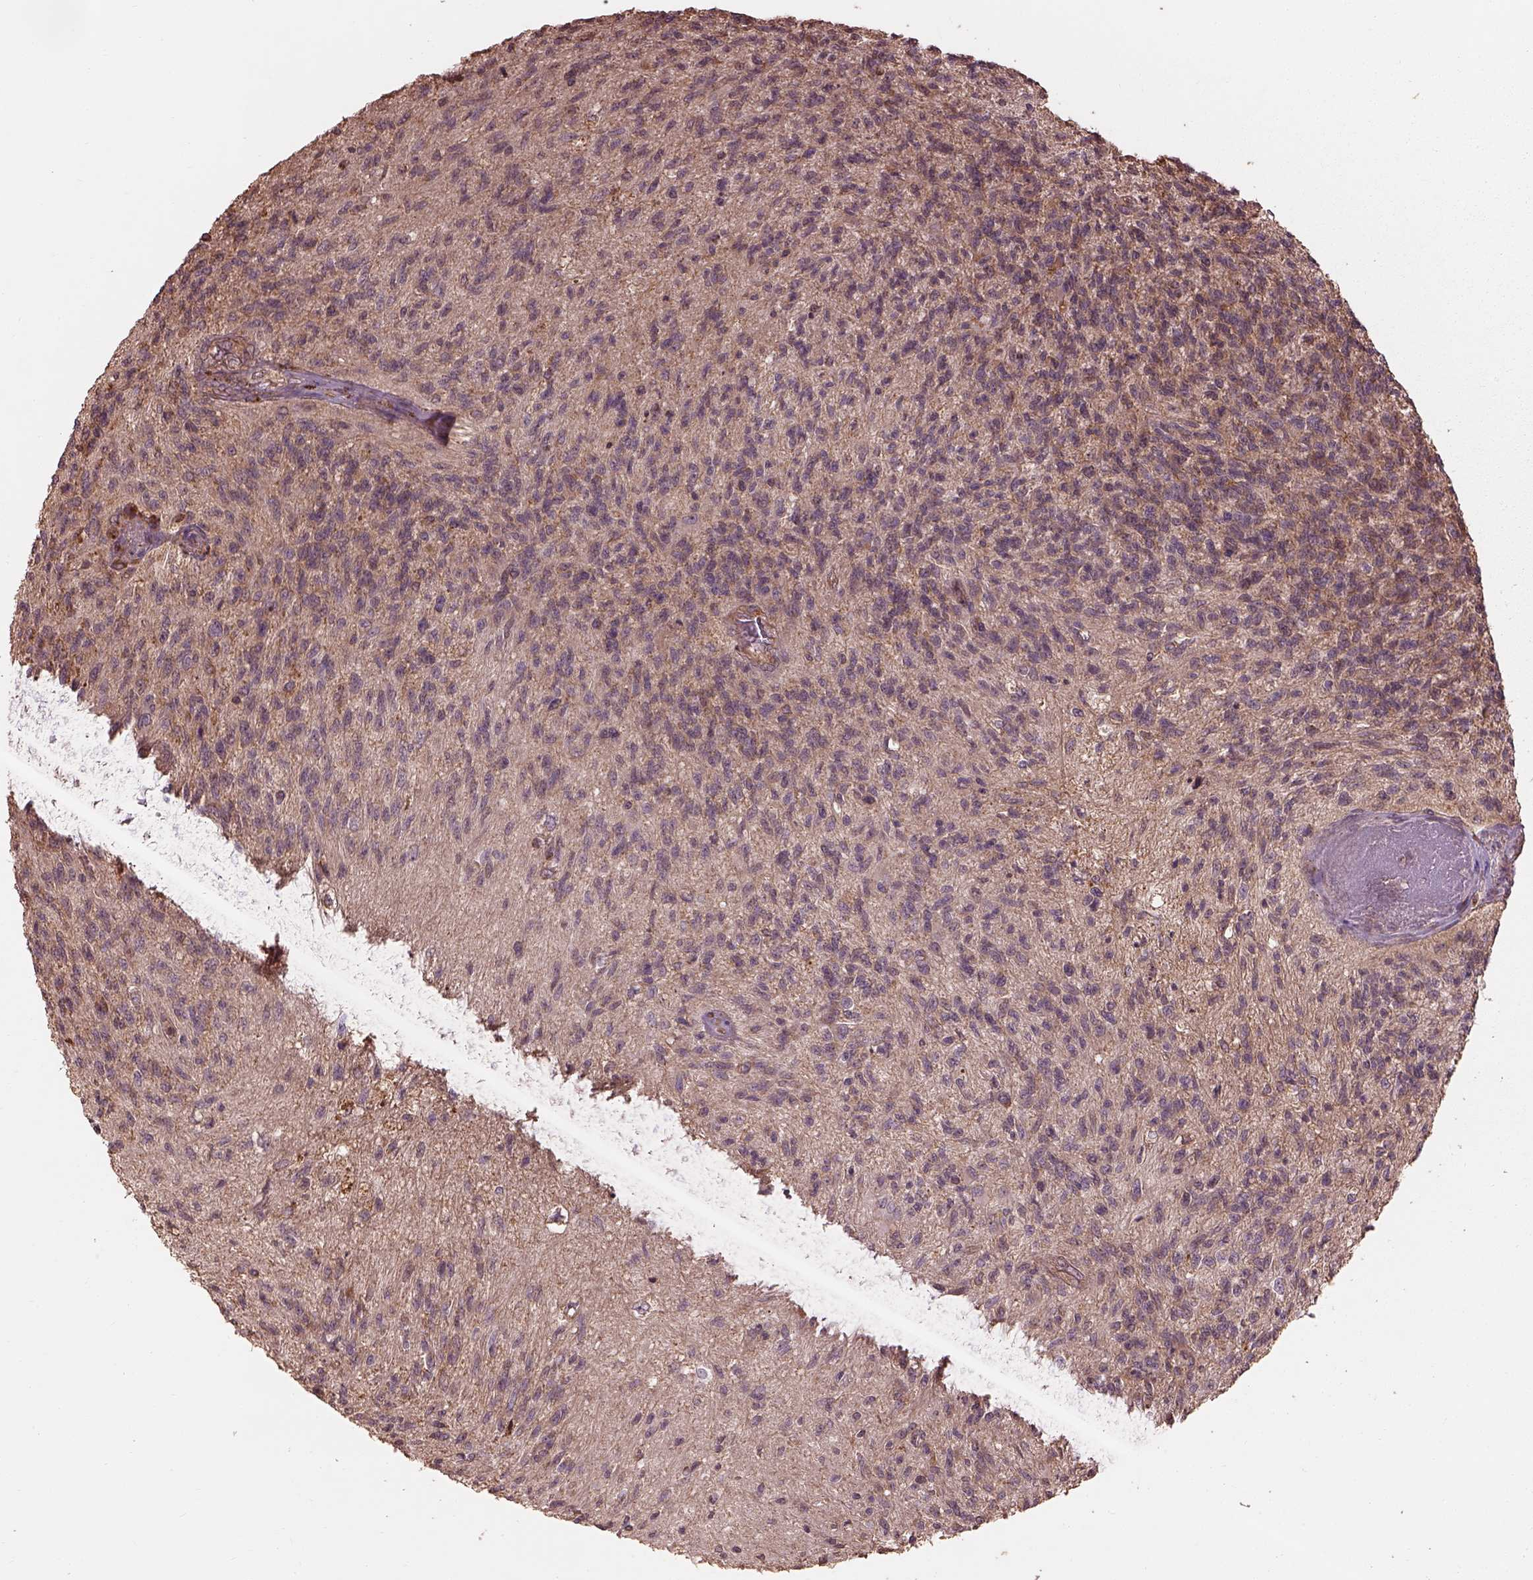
{"staining": {"intensity": "negative", "quantity": "none", "location": "none"}, "tissue": "glioma", "cell_type": "Tumor cells", "image_type": "cancer", "snomed": [{"axis": "morphology", "description": "Glioma, malignant, High grade"}, {"axis": "topography", "description": "Brain"}], "caption": "An image of human glioma is negative for staining in tumor cells.", "gene": "METTL4", "patient": {"sex": "male", "age": 56}}